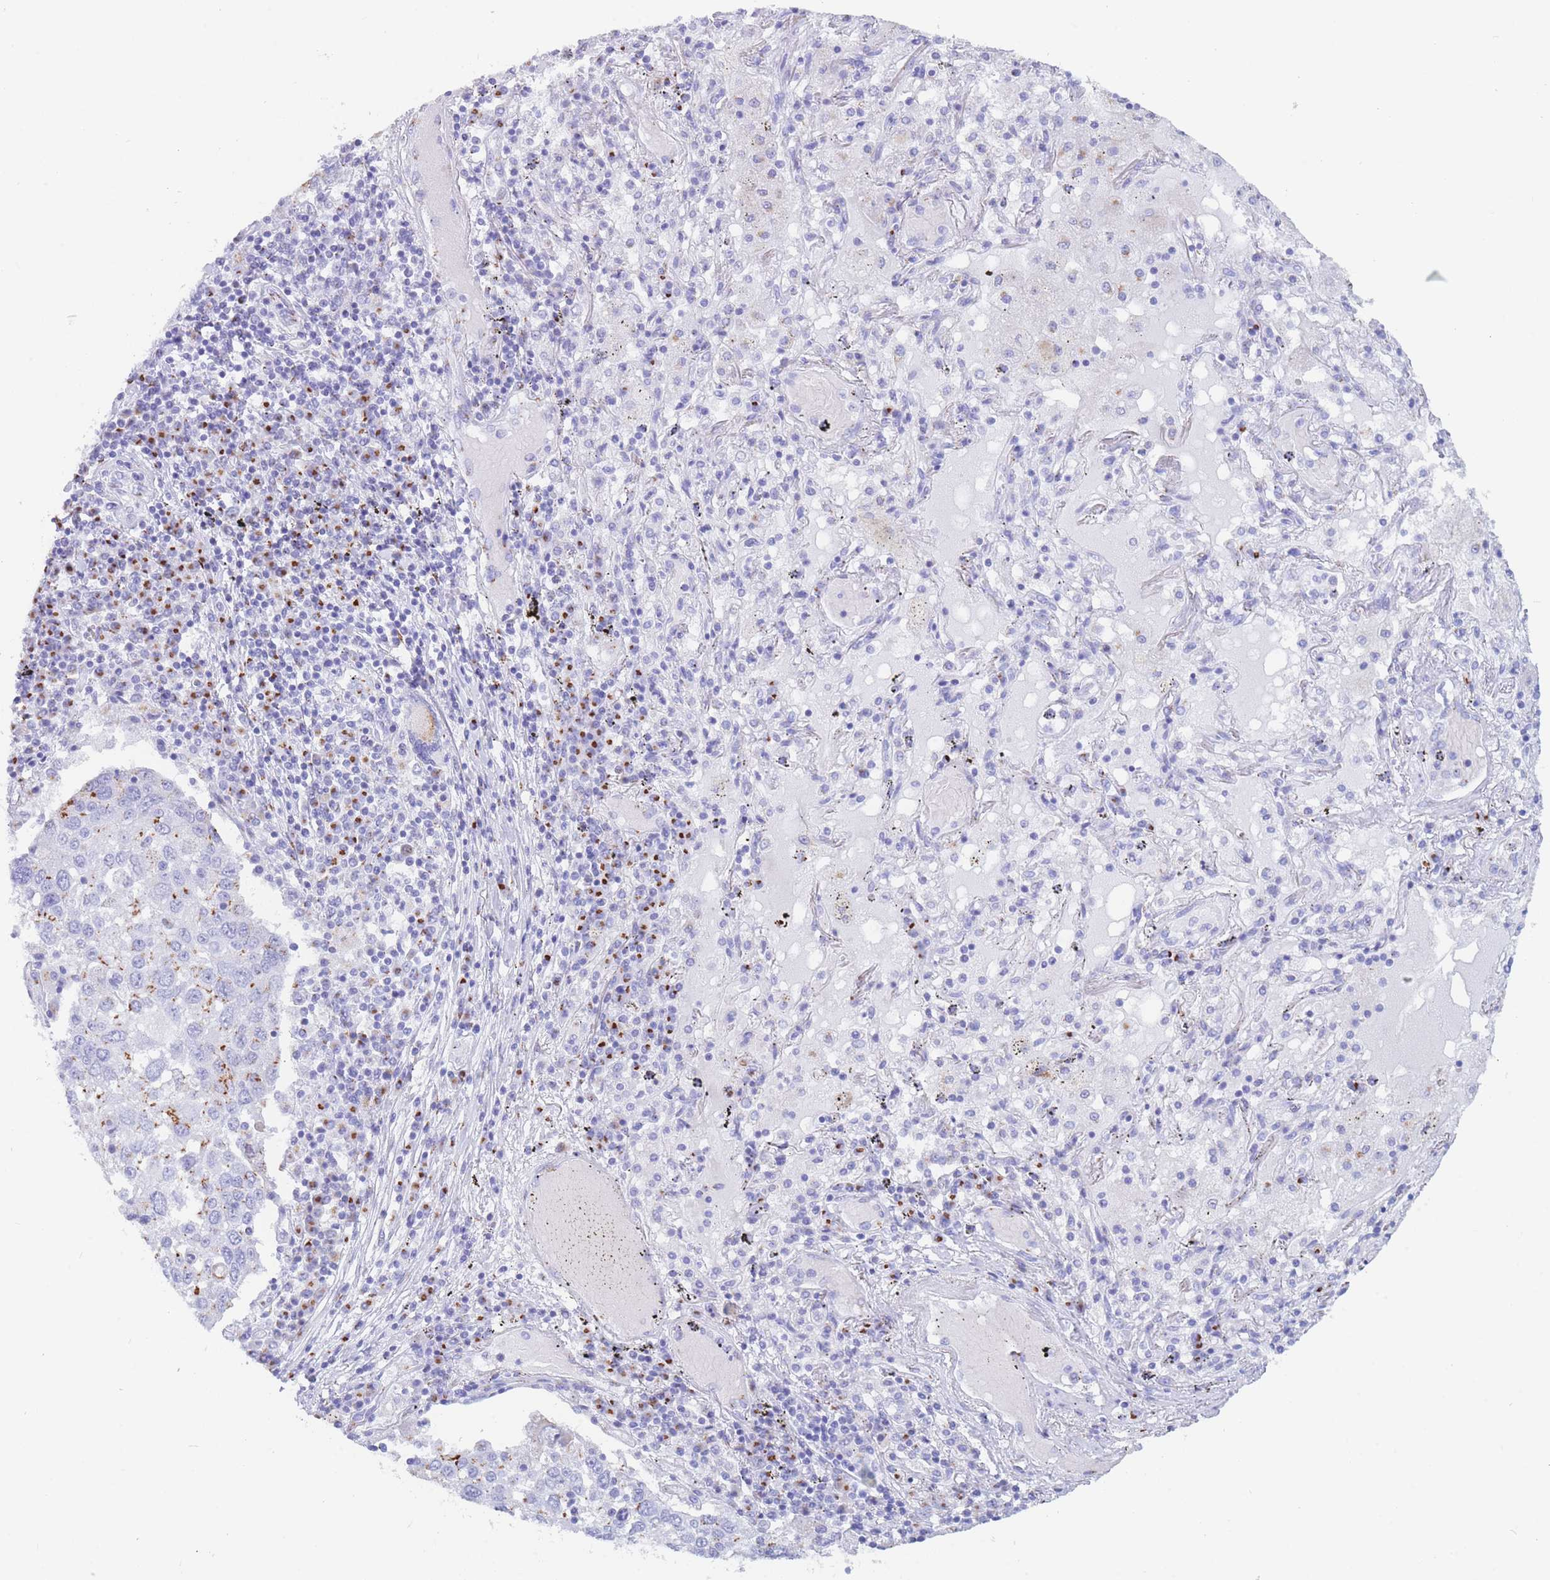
{"staining": {"intensity": "moderate", "quantity": "<25%", "location": "cytoplasmic/membranous"}, "tissue": "lung cancer", "cell_type": "Tumor cells", "image_type": "cancer", "snomed": [{"axis": "morphology", "description": "Squamous cell carcinoma, NOS"}, {"axis": "topography", "description": "Lung"}], "caption": "Human lung squamous cell carcinoma stained for a protein (brown) demonstrates moderate cytoplasmic/membranous positive expression in approximately <25% of tumor cells.", "gene": "FAM3C", "patient": {"sex": "male", "age": 65}}